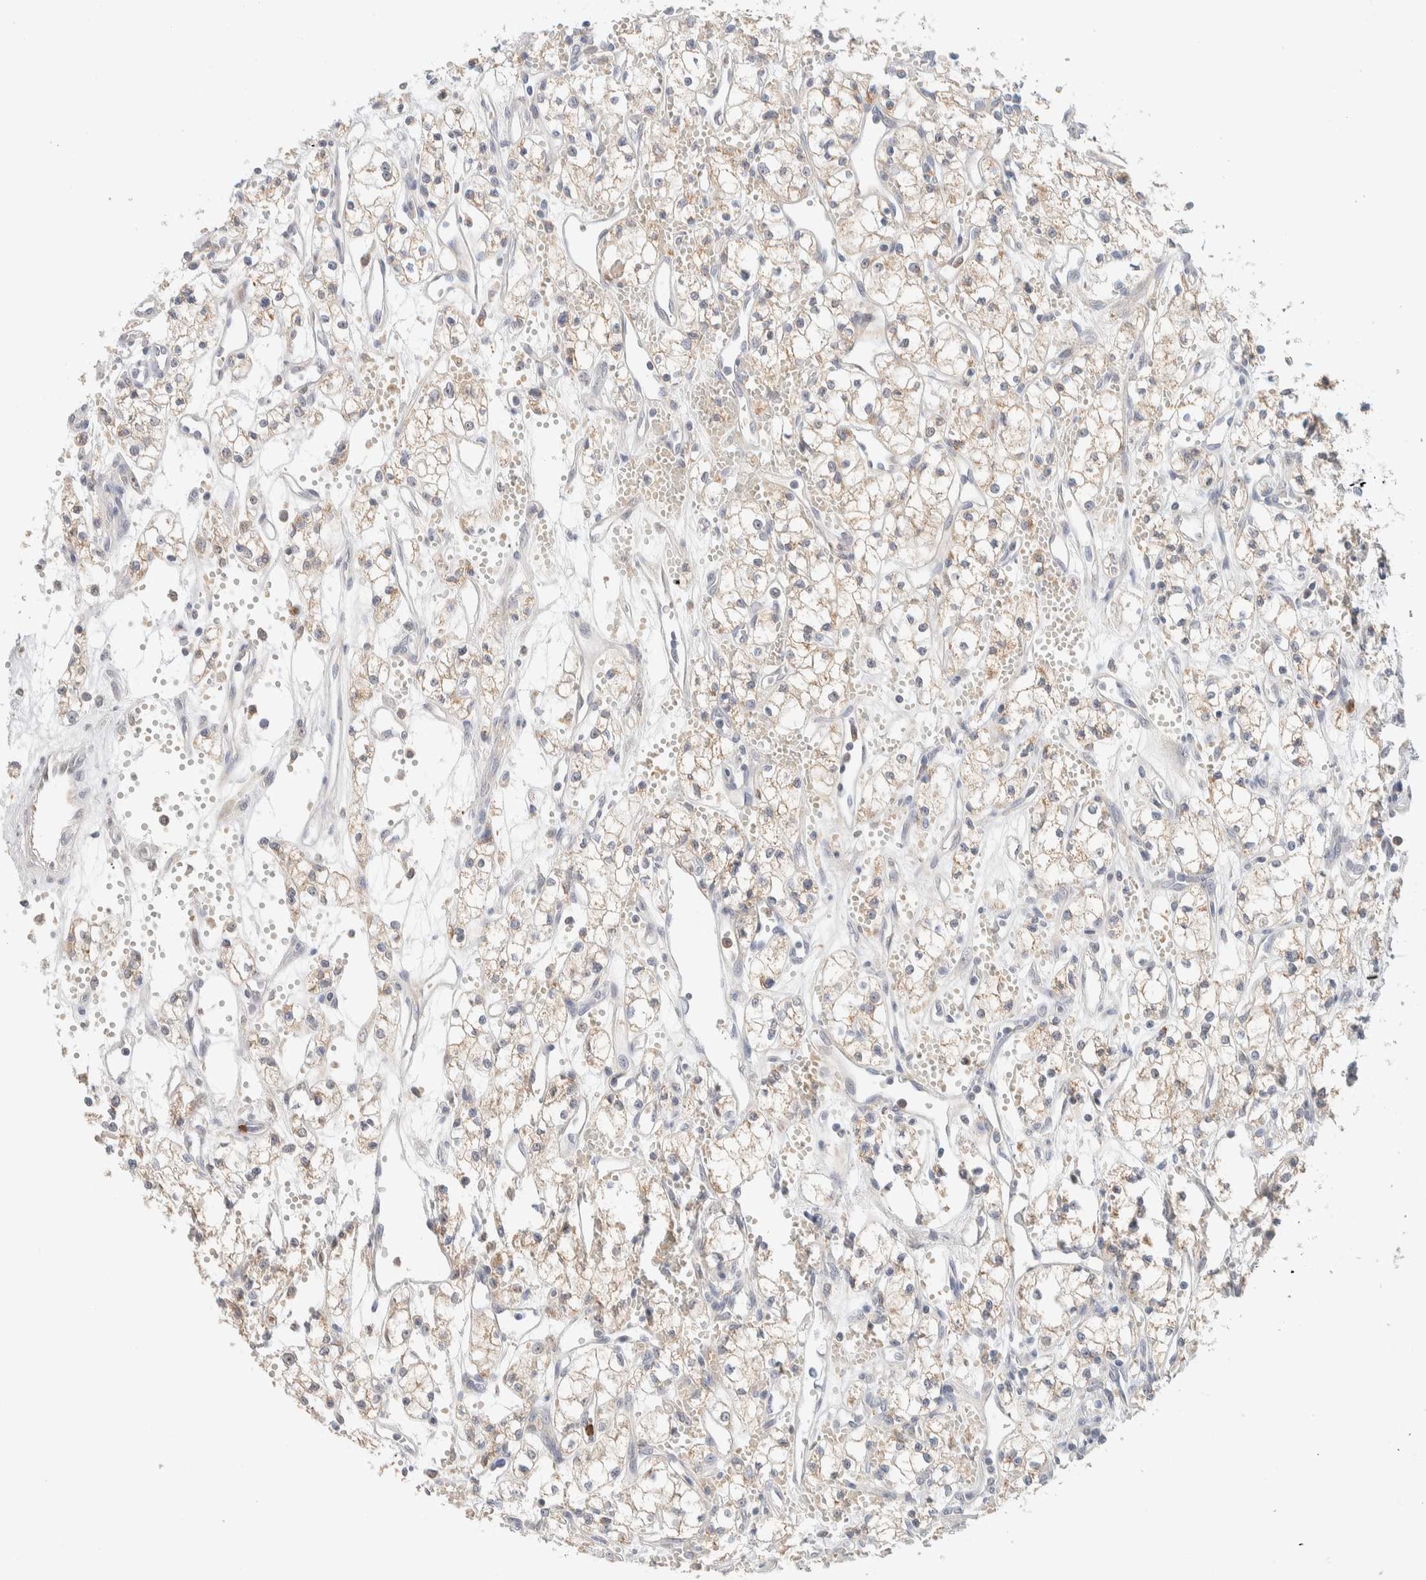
{"staining": {"intensity": "weak", "quantity": ">75%", "location": "cytoplasmic/membranous"}, "tissue": "renal cancer", "cell_type": "Tumor cells", "image_type": "cancer", "snomed": [{"axis": "morphology", "description": "Adenocarcinoma, NOS"}, {"axis": "topography", "description": "Kidney"}], "caption": "The histopathology image demonstrates a brown stain indicating the presence of a protein in the cytoplasmic/membranous of tumor cells in renal cancer. (IHC, brightfield microscopy, high magnification).", "gene": "HDHD3", "patient": {"sex": "male", "age": 59}}